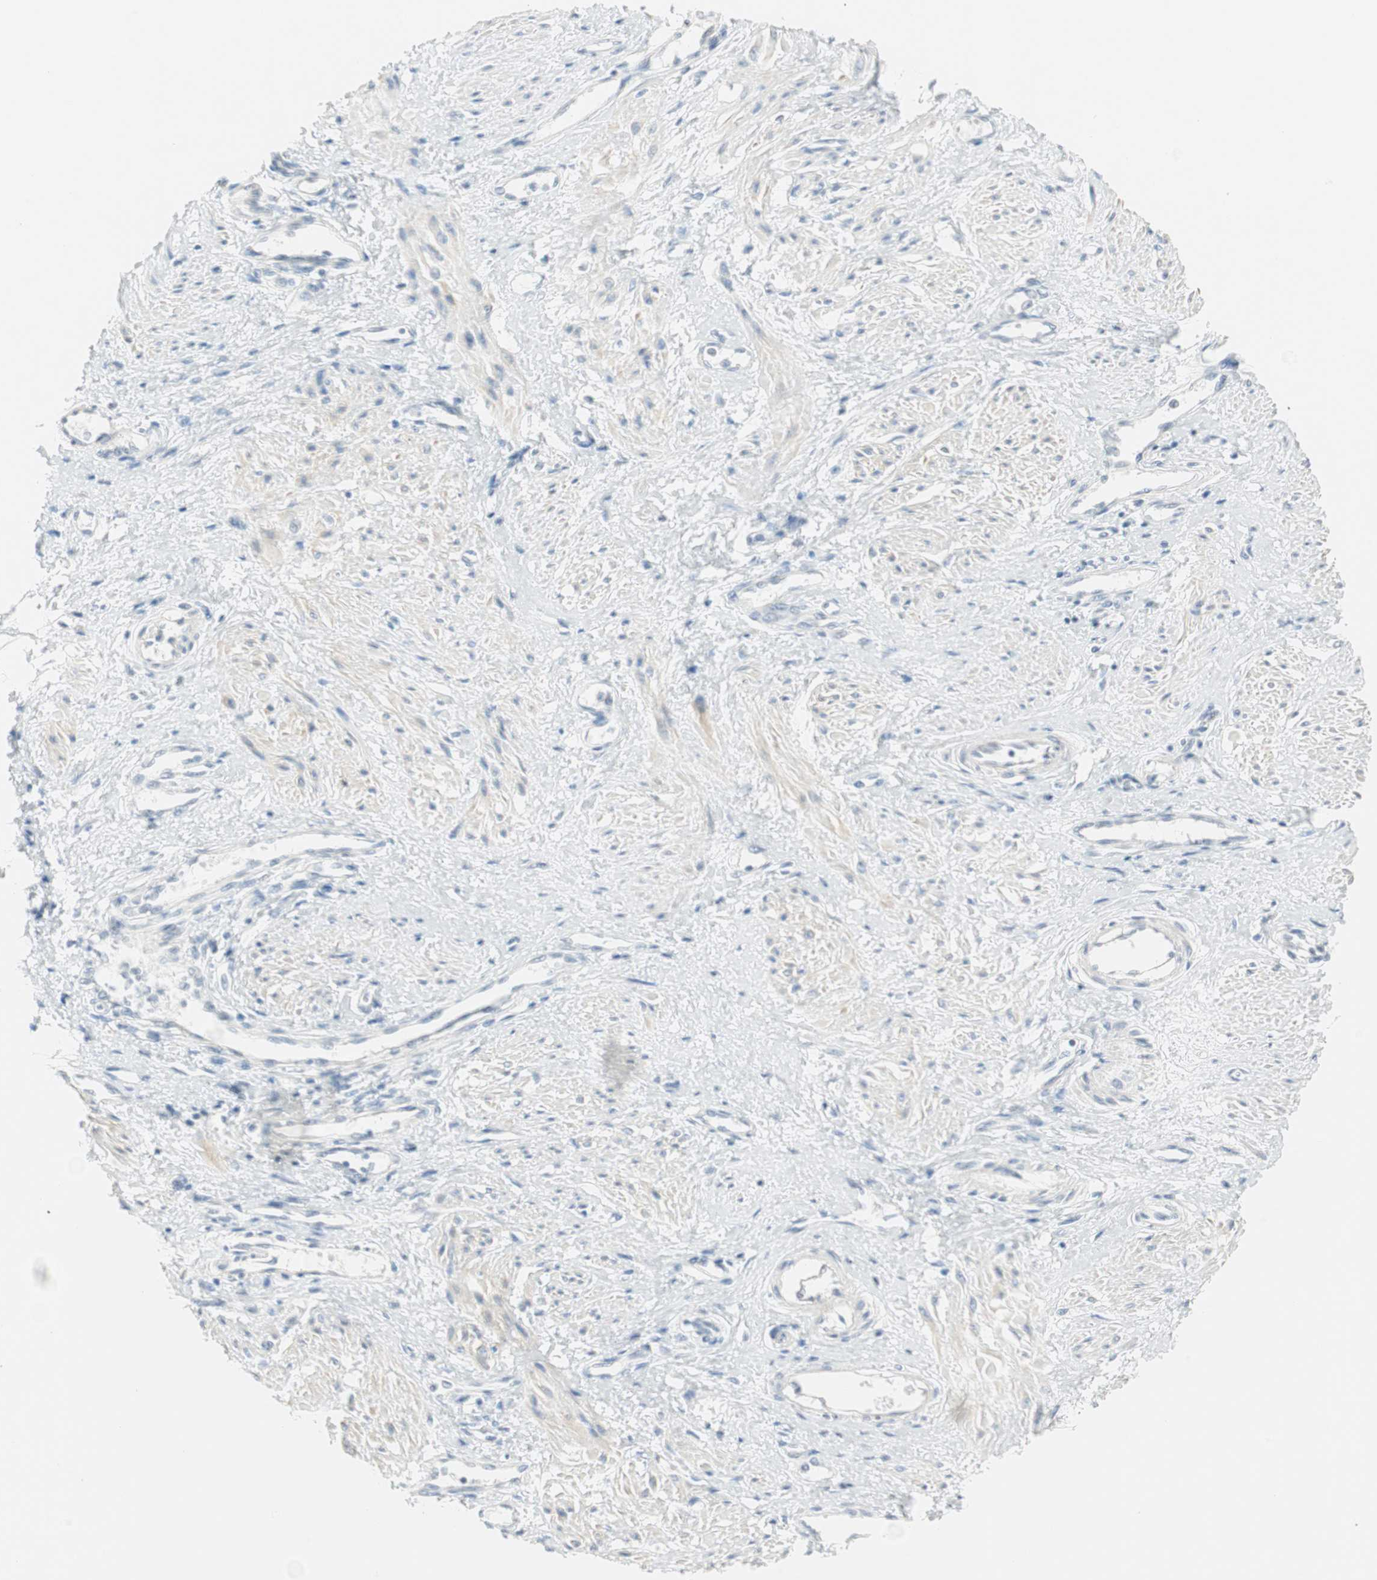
{"staining": {"intensity": "negative", "quantity": "none", "location": "none"}, "tissue": "smooth muscle", "cell_type": "Smooth muscle cells", "image_type": "normal", "snomed": [{"axis": "morphology", "description": "Normal tissue, NOS"}, {"axis": "topography", "description": "Smooth muscle"}, {"axis": "topography", "description": "Uterus"}], "caption": "A high-resolution micrograph shows immunohistochemistry staining of benign smooth muscle, which displays no significant positivity in smooth muscle cells.", "gene": "MLLT10", "patient": {"sex": "female", "age": 39}}